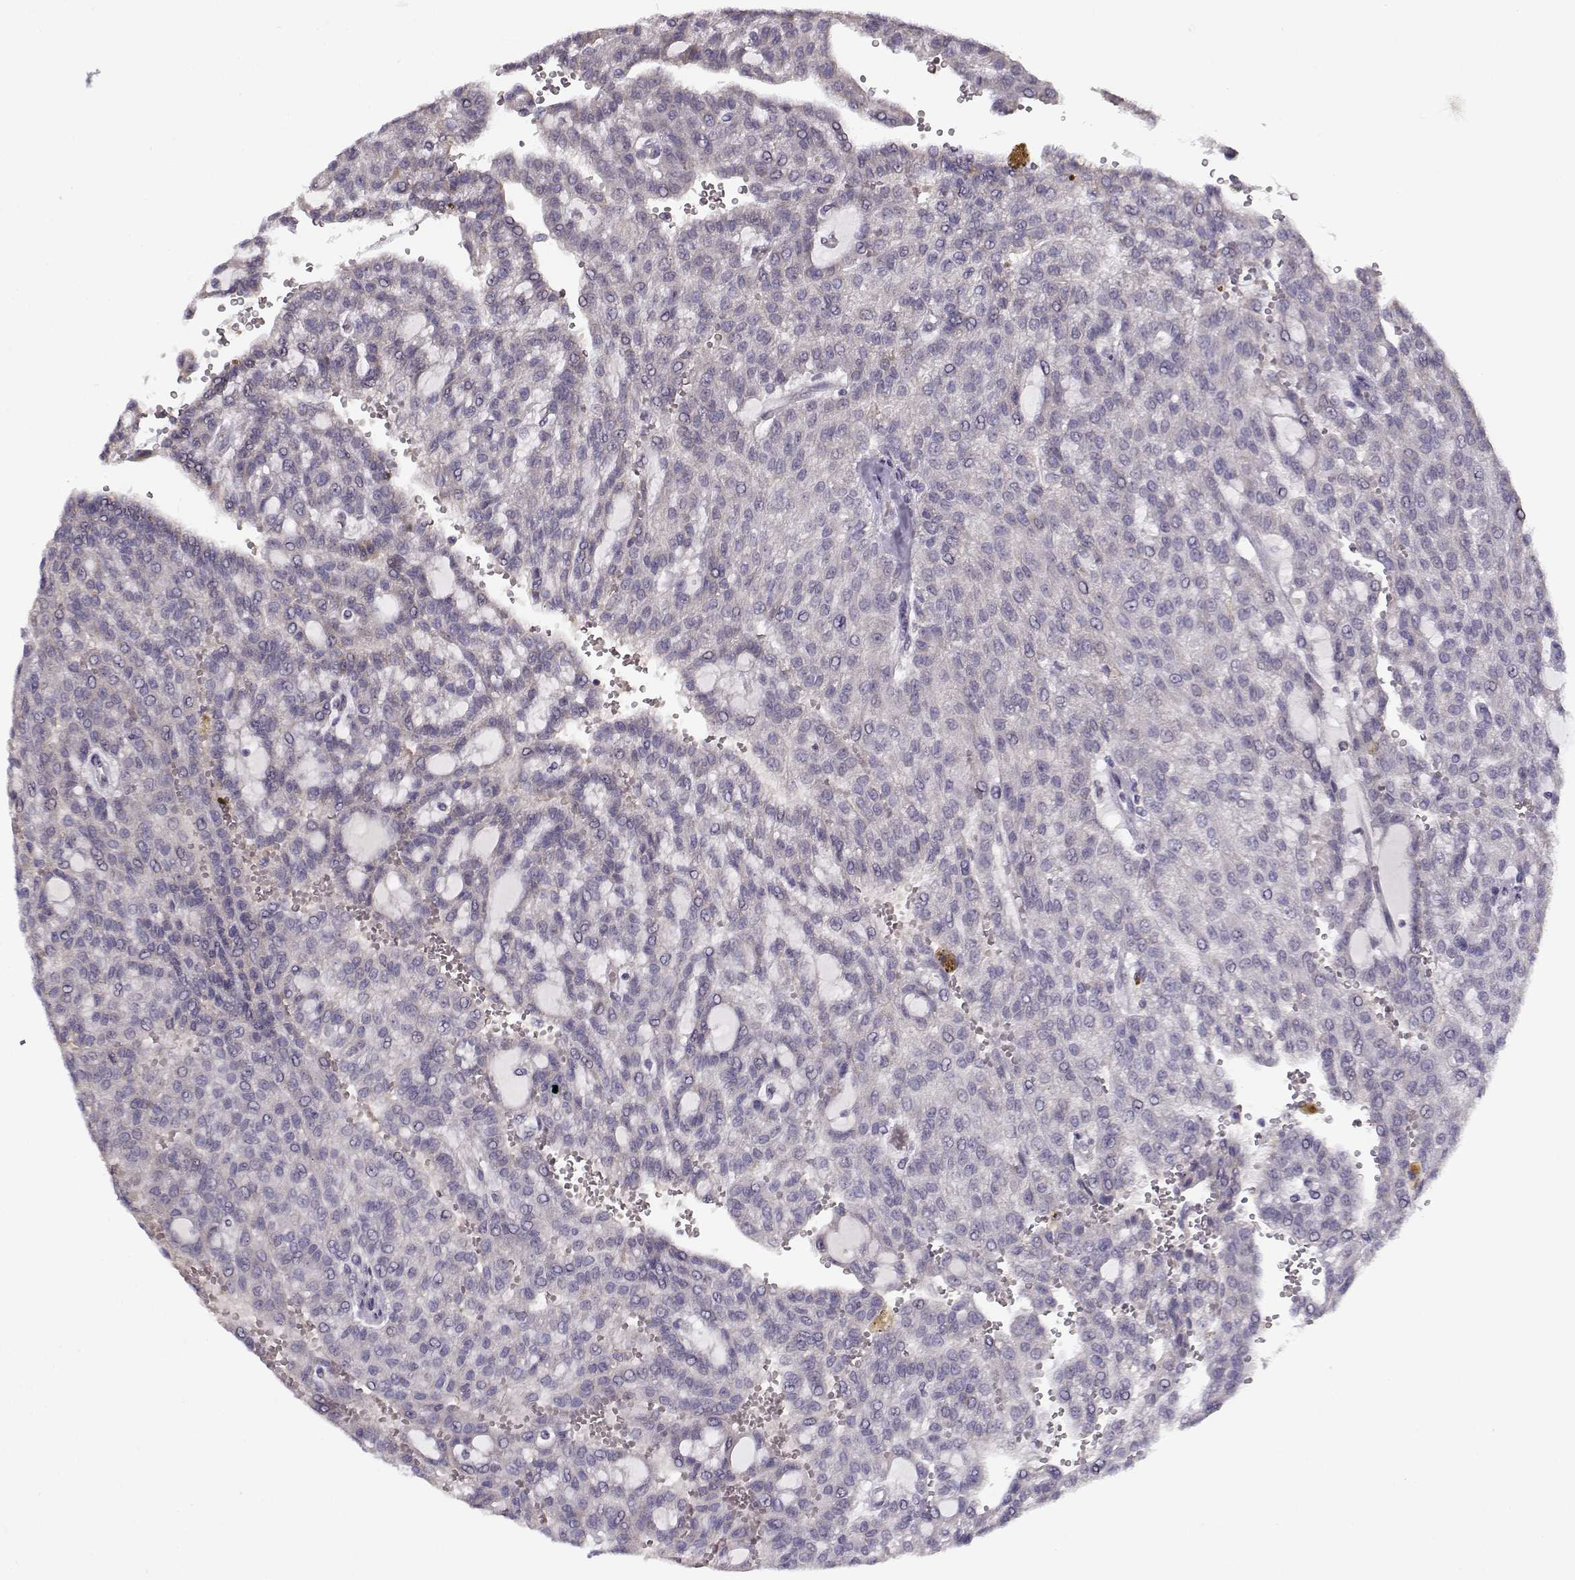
{"staining": {"intensity": "negative", "quantity": "none", "location": "none"}, "tissue": "renal cancer", "cell_type": "Tumor cells", "image_type": "cancer", "snomed": [{"axis": "morphology", "description": "Adenocarcinoma, NOS"}, {"axis": "topography", "description": "Kidney"}], "caption": "This is a photomicrograph of IHC staining of renal cancer, which shows no positivity in tumor cells.", "gene": "SLC4A5", "patient": {"sex": "male", "age": 63}}